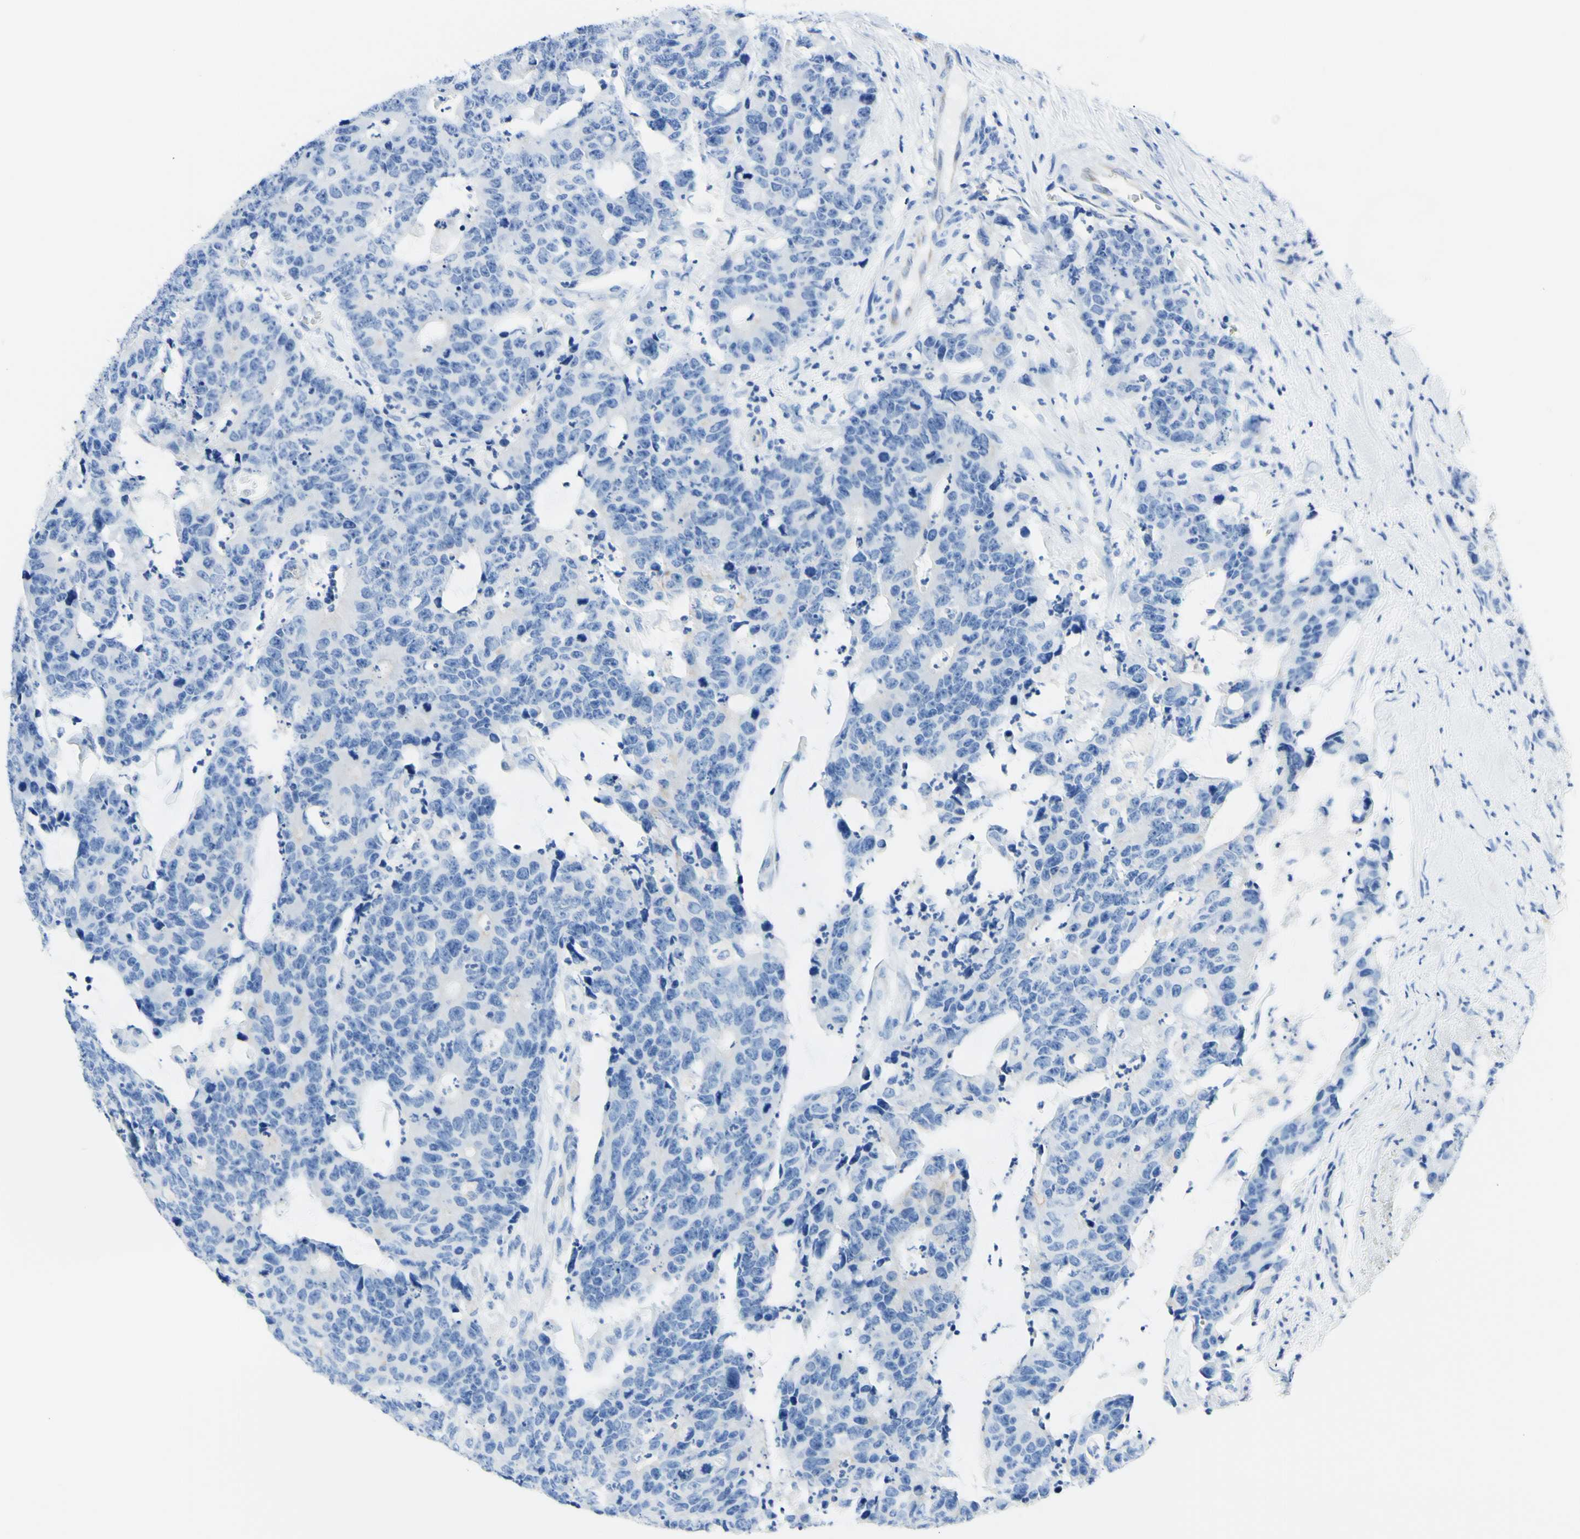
{"staining": {"intensity": "negative", "quantity": "none", "location": "none"}, "tissue": "colorectal cancer", "cell_type": "Tumor cells", "image_type": "cancer", "snomed": [{"axis": "morphology", "description": "Adenocarcinoma, NOS"}, {"axis": "topography", "description": "Colon"}], "caption": "IHC of colorectal cancer (adenocarcinoma) shows no staining in tumor cells.", "gene": "HPCA", "patient": {"sex": "female", "age": 86}}